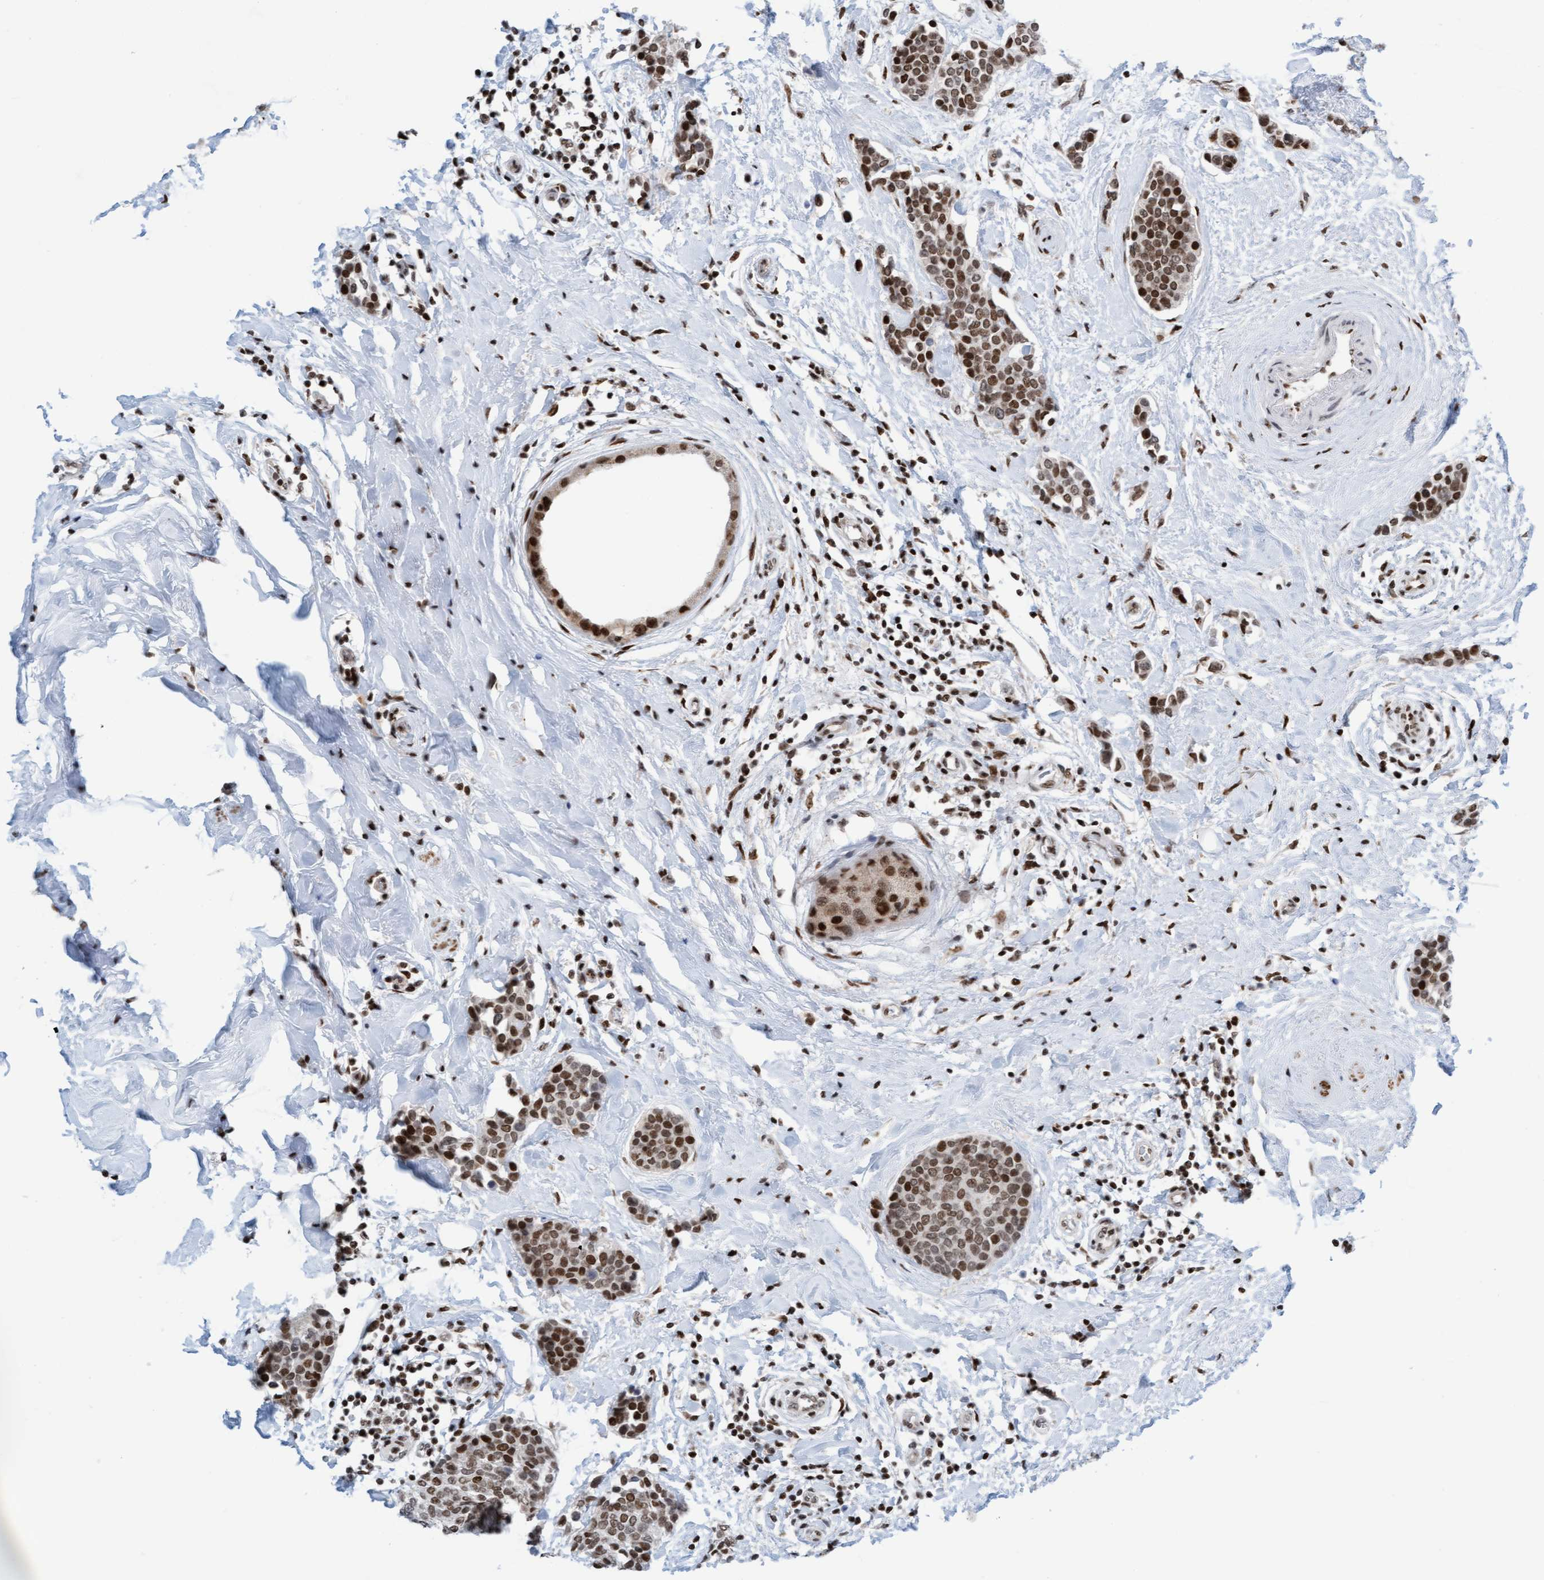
{"staining": {"intensity": "moderate", "quantity": ">75%", "location": "nuclear"}, "tissue": "breast cancer", "cell_type": "Tumor cells", "image_type": "cancer", "snomed": [{"axis": "morphology", "description": "Duct carcinoma"}, {"axis": "topography", "description": "Breast"}], "caption": "A histopathology image of human breast cancer stained for a protein displays moderate nuclear brown staining in tumor cells.", "gene": "GLRX2", "patient": {"sex": "female", "age": 55}}